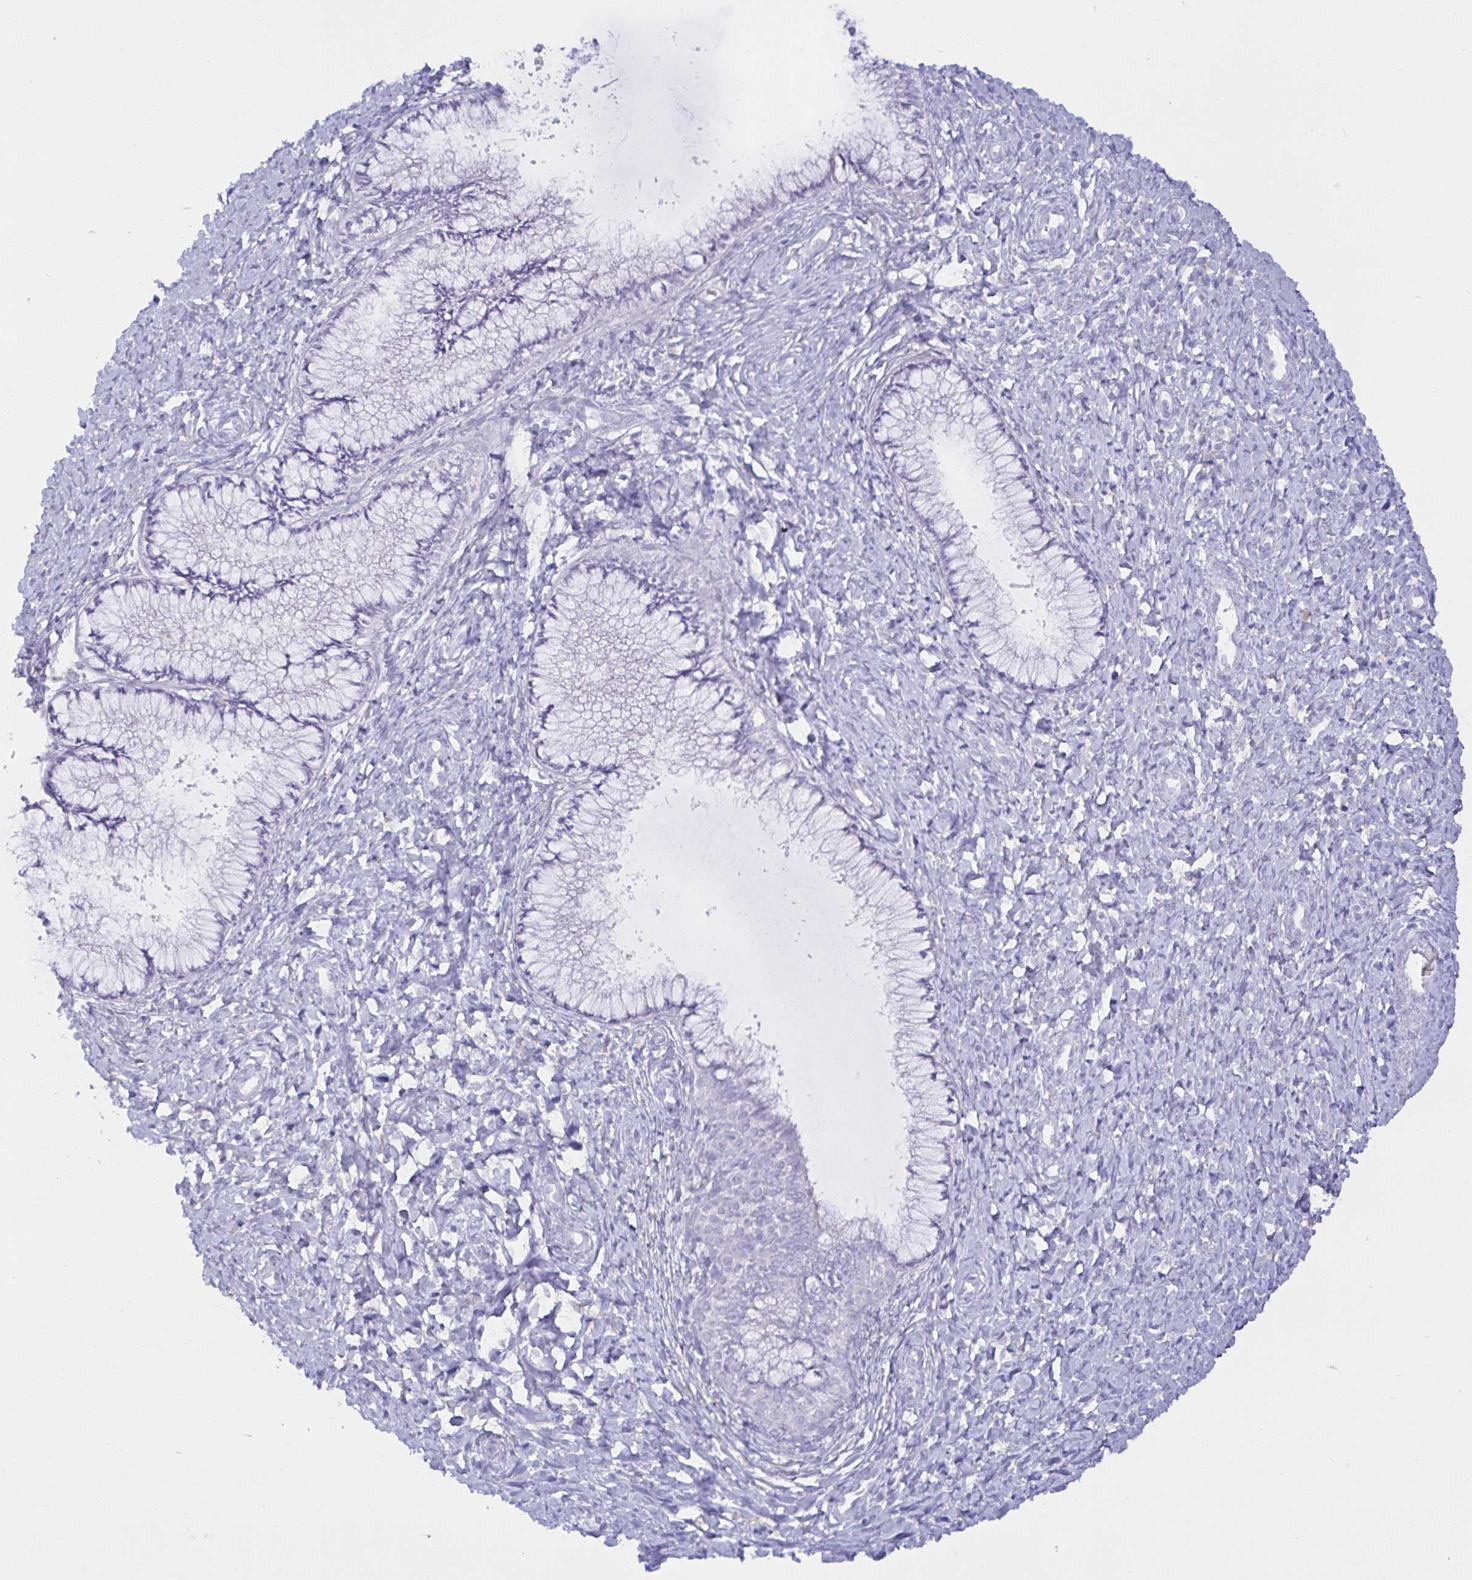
{"staining": {"intensity": "negative", "quantity": "none", "location": "none"}, "tissue": "cervix", "cell_type": "Glandular cells", "image_type": "normal", "snomed": [{"axis": "morphology", "description": "Normal tissue, NOS"}, {"axis": "topography", "description": "Cervix"}], "caption": "Immunohistochemistry (IHC) micrograph of benign human cervix stained for a protein (brown), which displays no staining in glandular cells.", "gene": "MON2", "patient": {"sex": "female", "age": 37}}